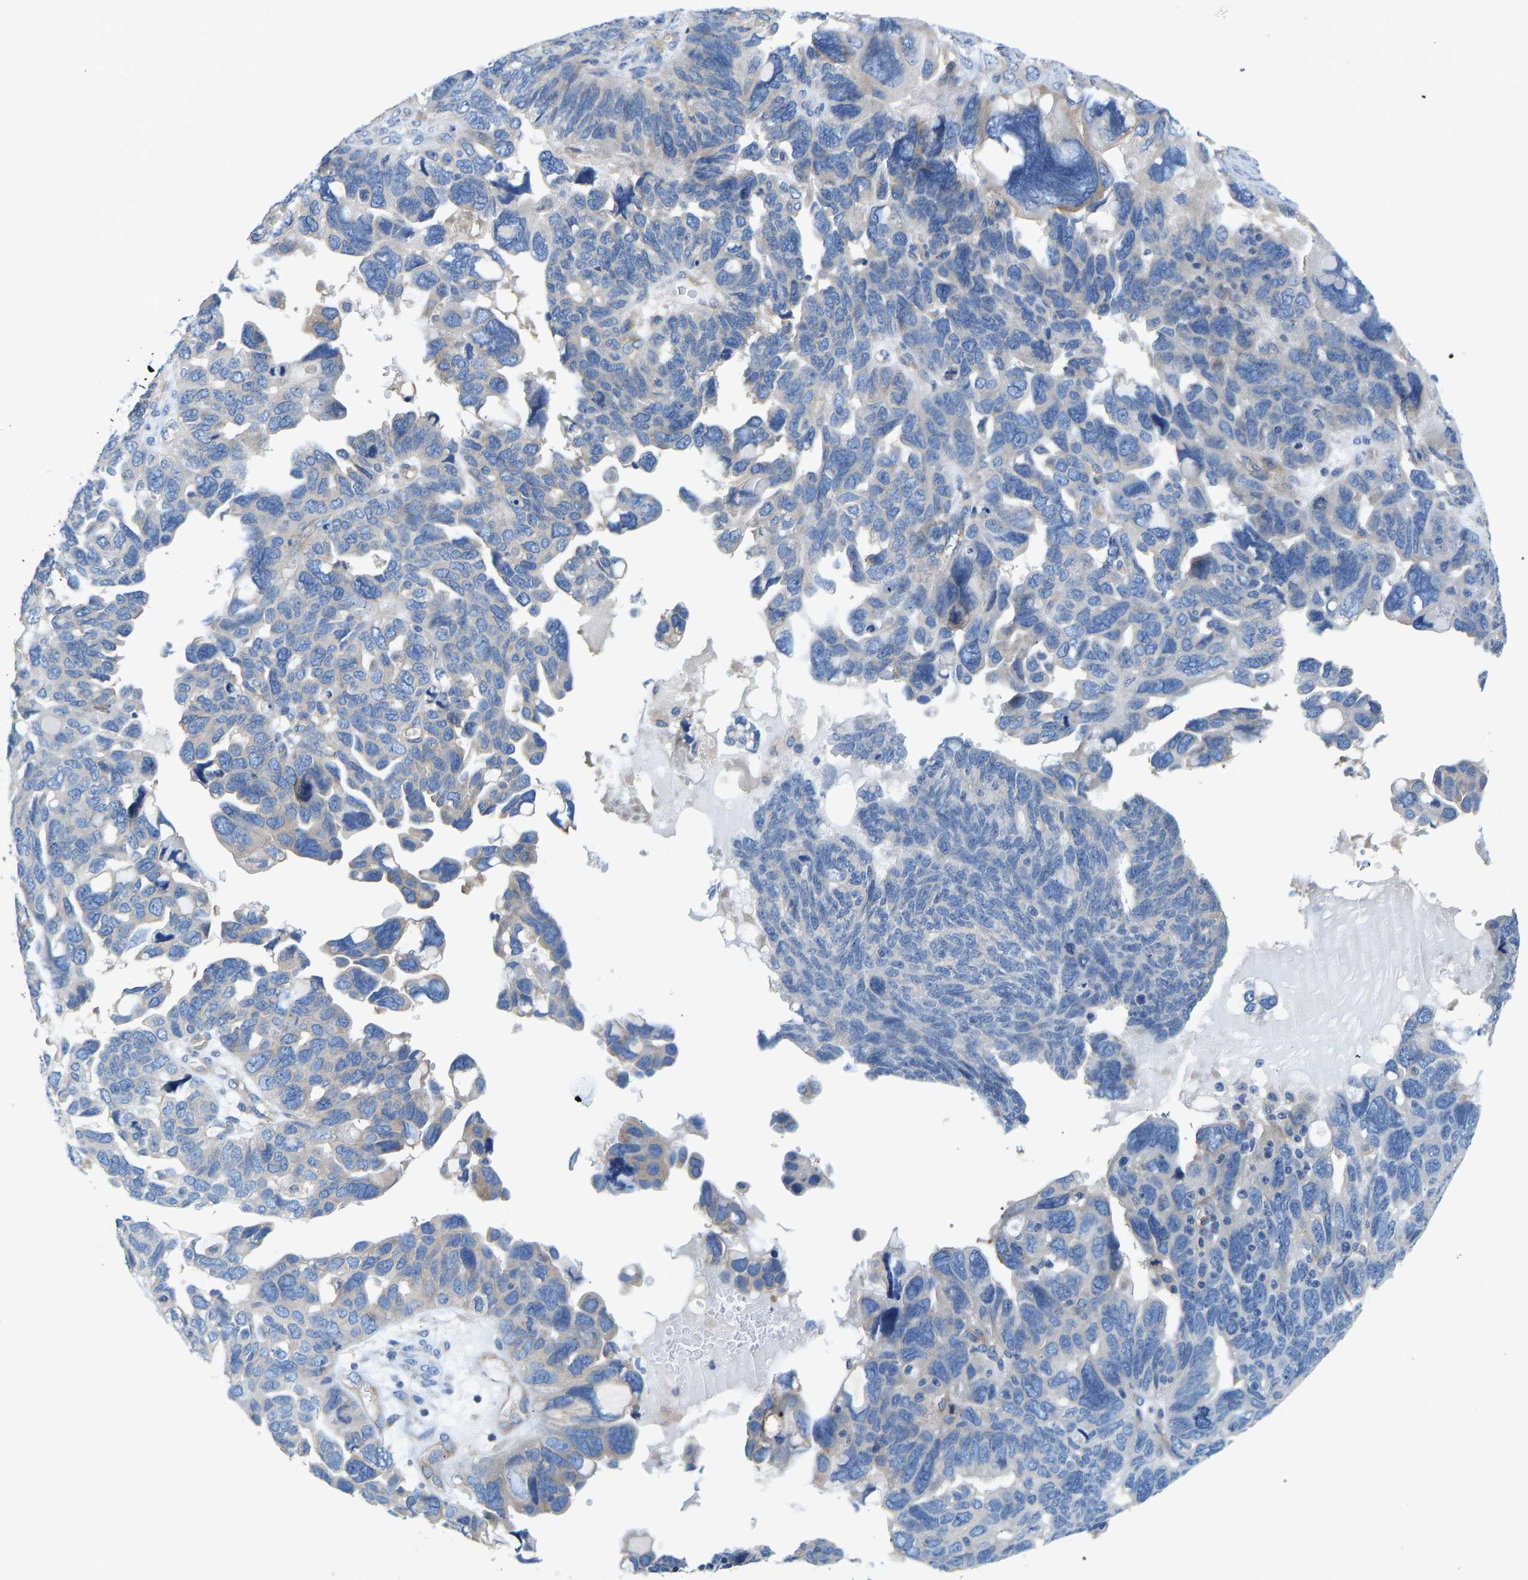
{"staining": {"intensity": "negative", "quantity": "none", "location": "none"}, "tissue": "ovarian cancer", "cell_type": "Tumor cells", "image_type": "cancer", "snomed": [{"axis": "morphology", "description": "Cystadenocarcinoma, serous, NOS"}, {"axis": "topography", "description": "Ovary"}], "caption": "Immunohistochemistry of ovarian cancer (serous cystadenocarcinoma) shows no expression in tumor cells. (Brightfield microscopy of DAB (3,3'-diaminobenzidine) IHC at high magnification).", "gene": "CHAD", "patient": {"sex": "female", "age": 79}}